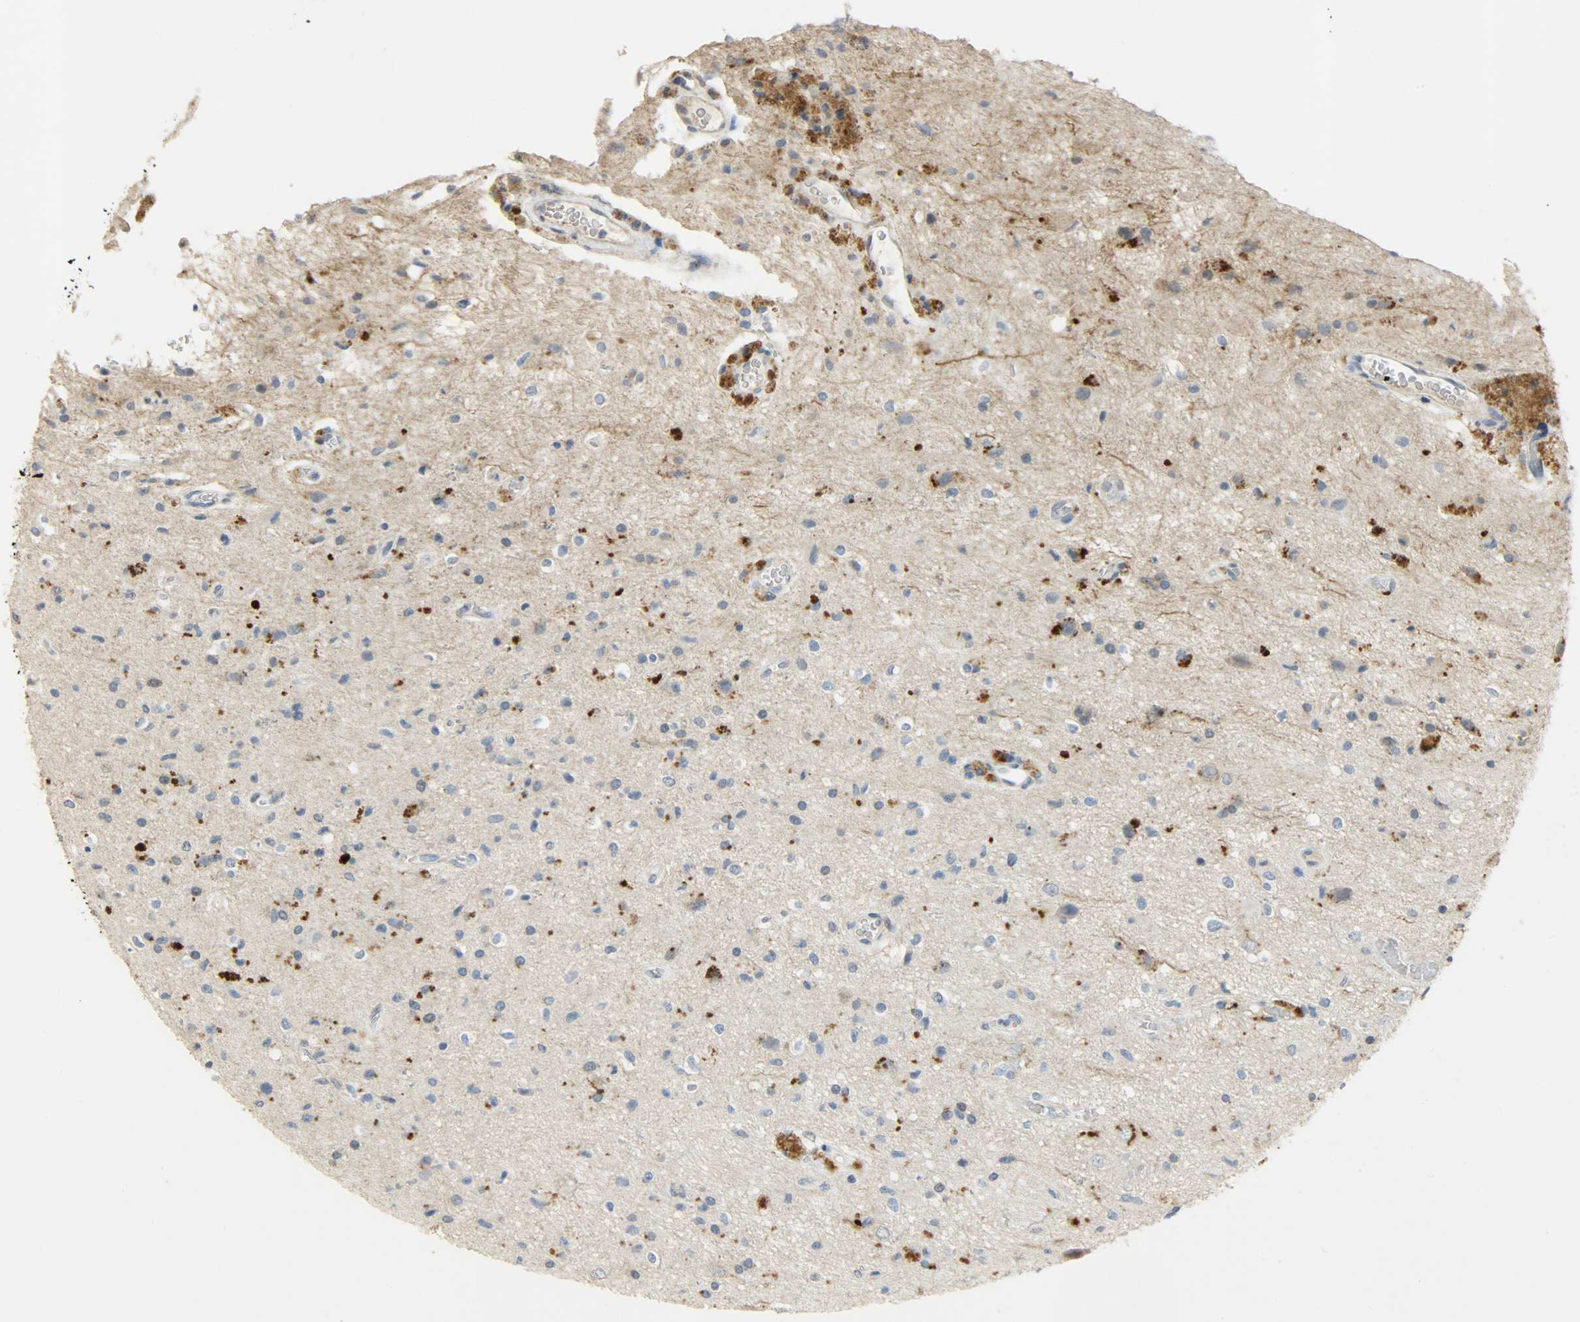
{"staining": {"intensity": "strong", "quantity": "25%-75%", "location": "cytoplasmic/membranous"}, "tissue": "glioma", "cell_type": "Tumor cells", "image_type": "cancer", "snomed": [{"axis": "morphology", "description": "Glioma, malignant, High grade"}, {"axis": "topography", "description": "Brain"}], "caption": "Immunohistochemical staining of malignant high-grade glioma demonstrates high levels of strong cytoplasmic/membranous expression in about 25%-75% of tumor cells.", "gene": "DNAJB6", "patient": {"sex": "male", "age": 47}}